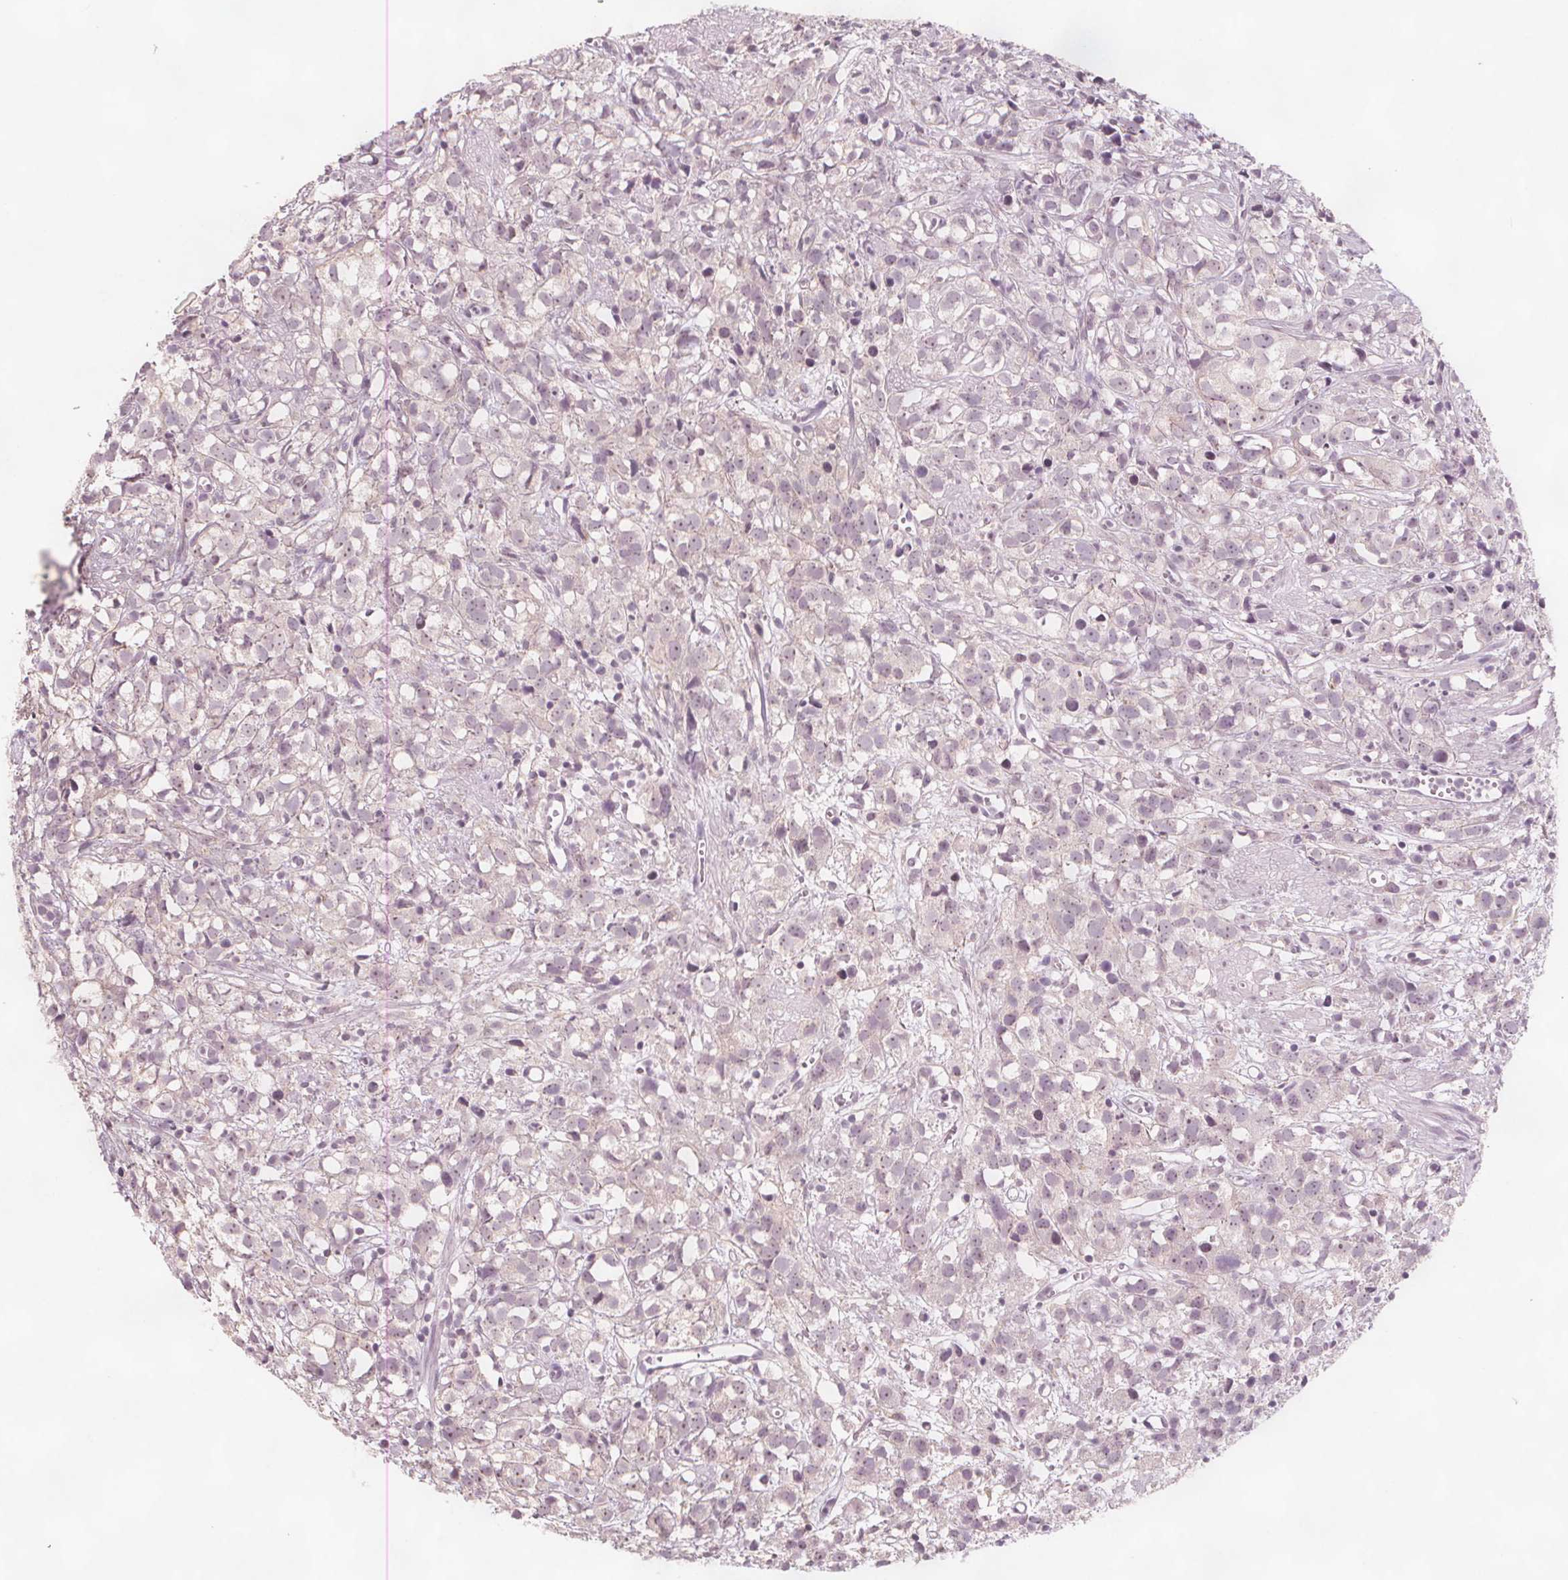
{"staining": {"intensity": "negative", "quantity": "none", "location": "none"}, "tissue": "prostate cancer", "cell_type": "Tumor cells", "image_type": "cancer", "snomed": [{"axis": "morphology", "description": "Adenocarcinoma, High grade"}, {"axis": "topography", "description": "Prostate"}], "caption": "Micrograph shows no significant protein positivity in tumor cells of prostate cancer.", "gene": "C1orf167", "patient": {"sex": "male", "age": 68}}